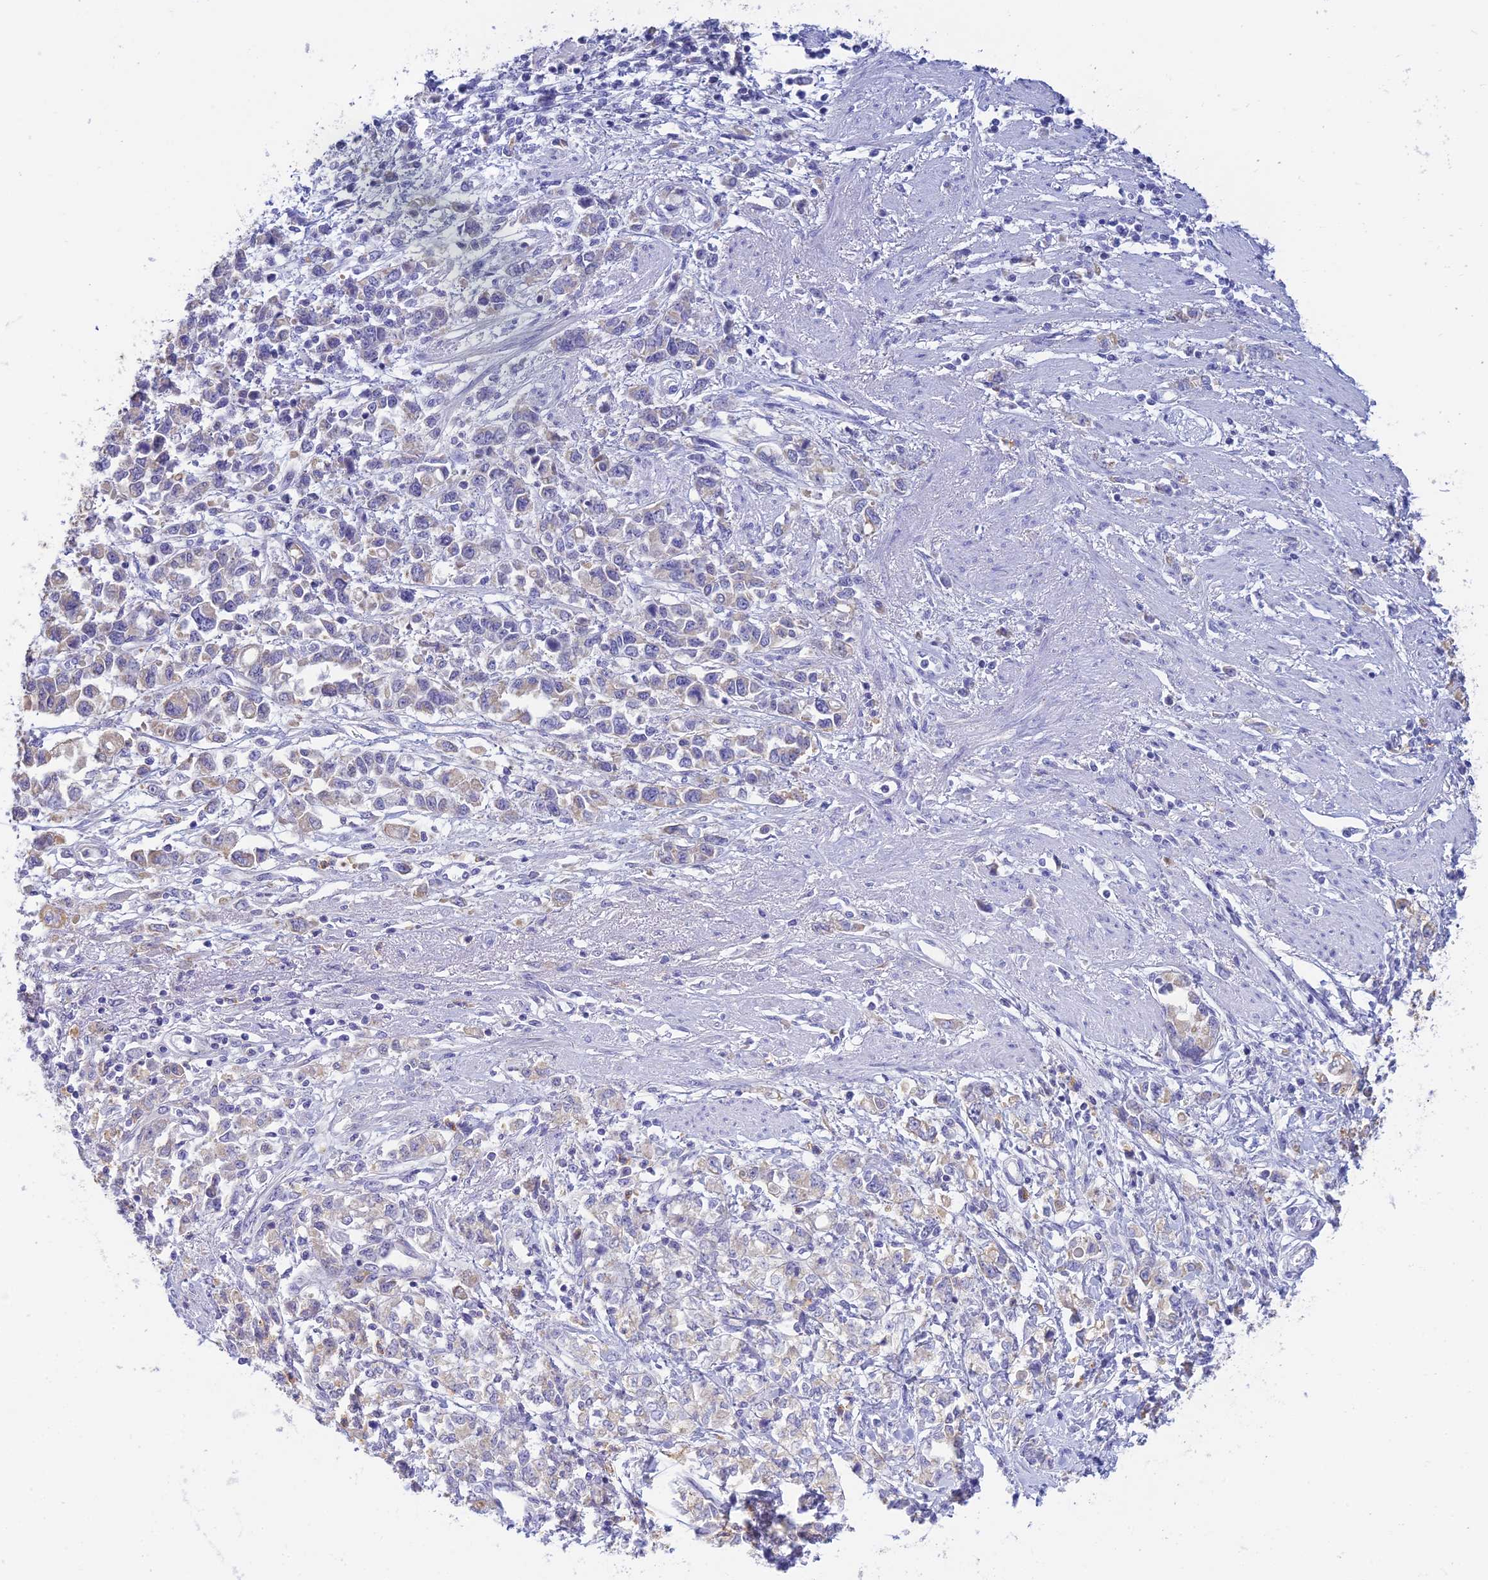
{"staining": {"intensity": "weak", "quantity": "<25%", "location": "cytoplasmic/membranous"}, "tissue": "stomach cancer", "cell_type": "Tumor cells", "image_type": "cancer", "snomed": [{"axis": "morphology", "description": "Adenocarcinoma, NOS"}, {"axis": "topography", "description": "Stomach"}], "caption": "Stomach cancer (adenocarcinoma) was stained to show a protein in brown. There is no significant positivity in tumor cells. The staining was performed using DAB to visualize the protein expression in brown, while the nuclei were stained in blue with hematoxylin (Magnification: 20x).", "gene": "INTS13", "patient": {"sex": "female", "age": 76}}